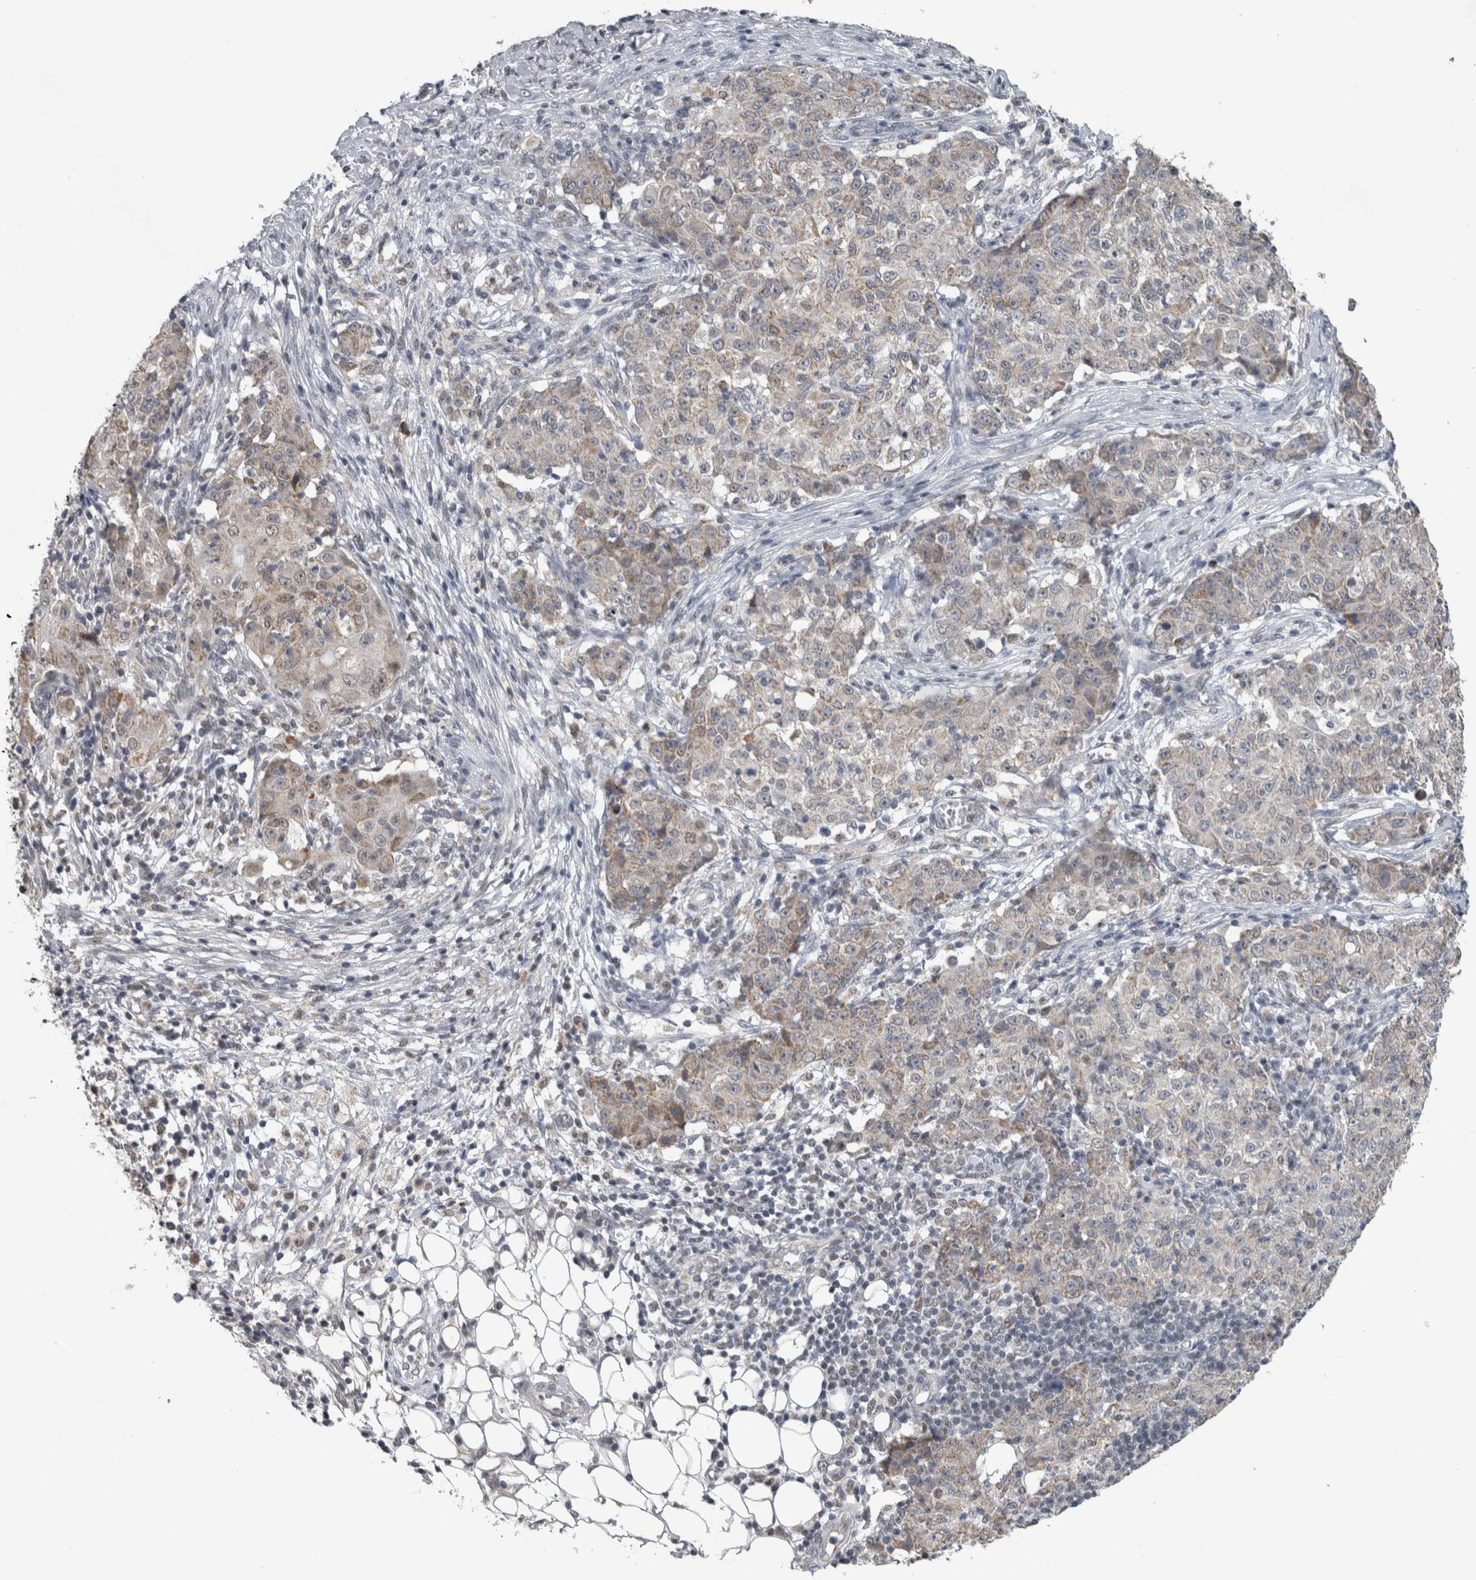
{"staining": {"intensity": "weak", "quantity": "<25%", "location": "cytoplasmic/membranous"}, "tissue": "ovarian cancer", "cell_type": "Tumor cells", "image_type": "cancer", "snomed": [{"axis": "morphology", "description": "Carcinoma, endometroid"}, {"axis": "topography", "description": "Ovary"}], "caption": "The micrograph displays no staining of tumor cells in ovarian cancer.", "gene": "OR2K2", "patient": {"sex": "female", "age": 42}}